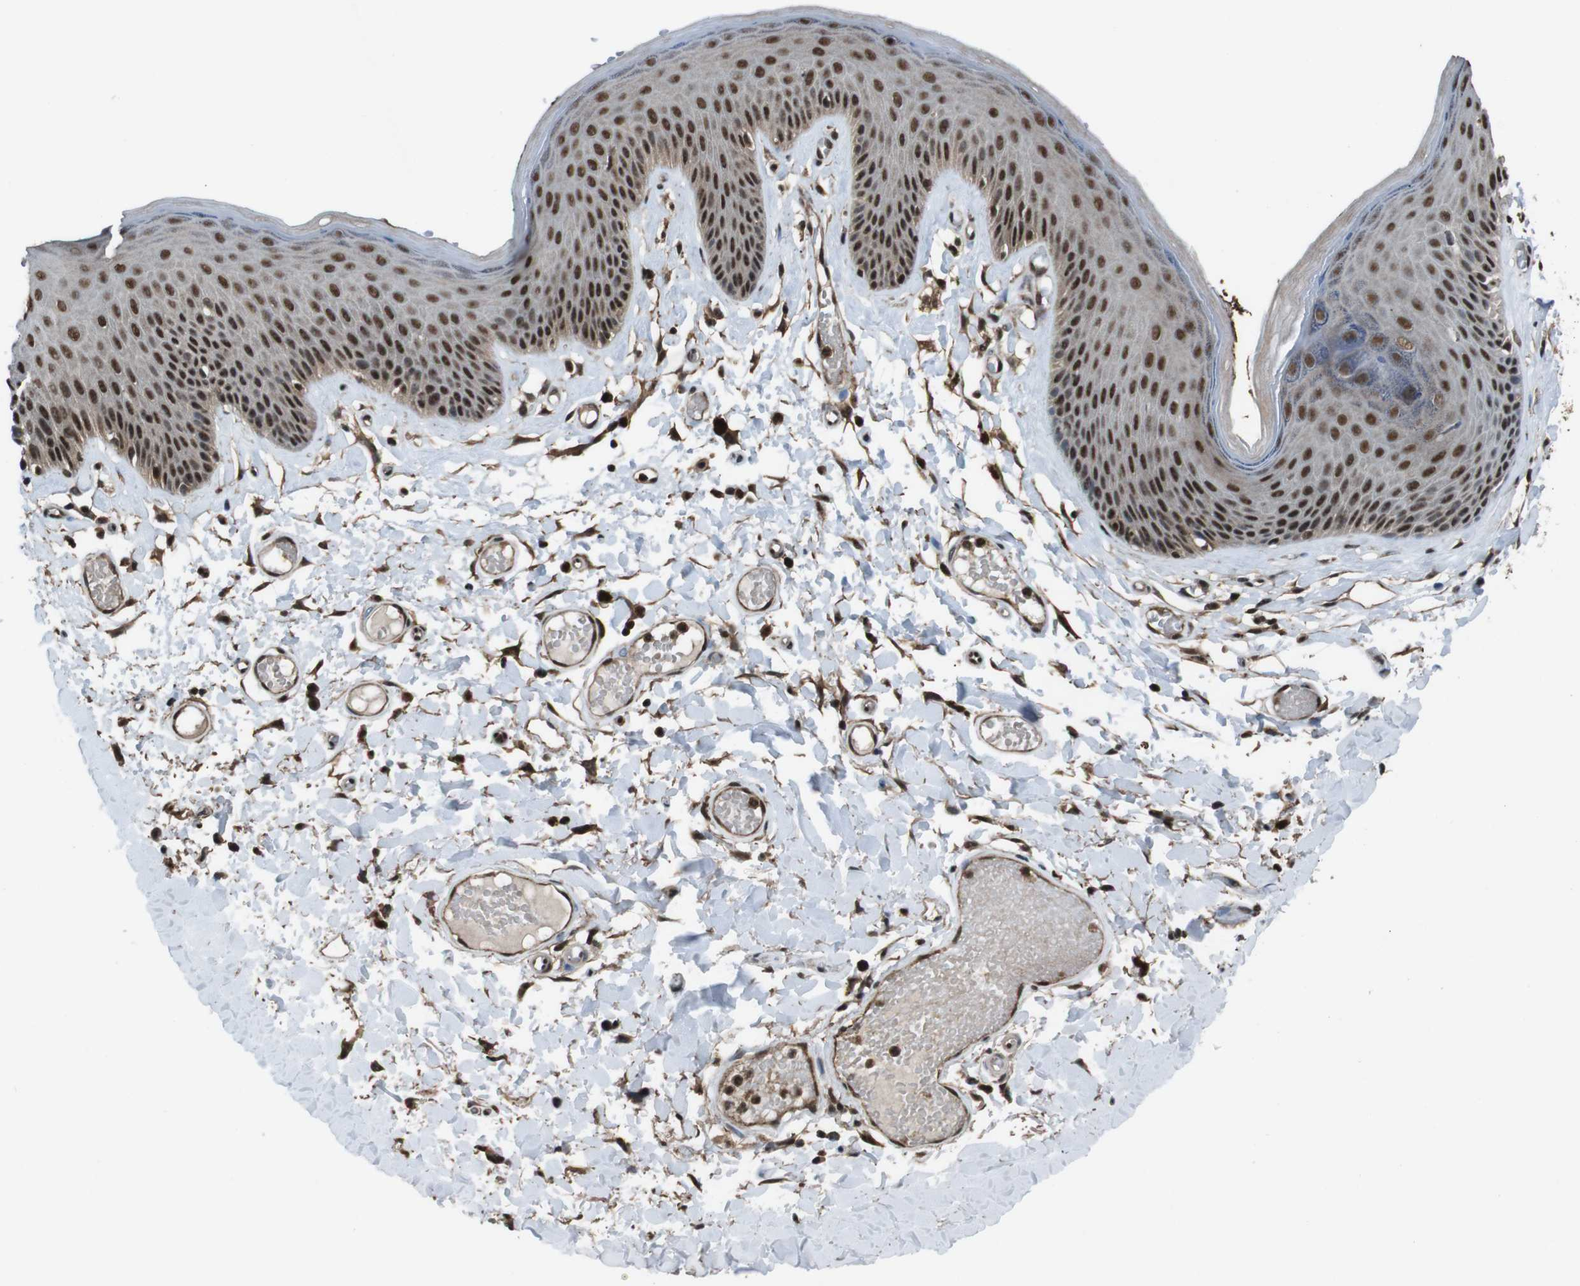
{"staining": {"intensity": "strong", "quantity": ">75%", "location": "nuclear"}, "tissue": "skin", "cell_type": "Epidermal cells", "image_type": "normal", "snomed": [{"axis": "morphology", "description": "Normal tissue, NOS"}, {"axis": "topography", "description": "Vulva"}], "caption": "The histopathology image exhibits staining of normal skin, revealing strong nuclear protein positivity (brown color) within epidermal cells.", "gene": "NR4A2", "patient": {"sex": "female", "age": 73}}